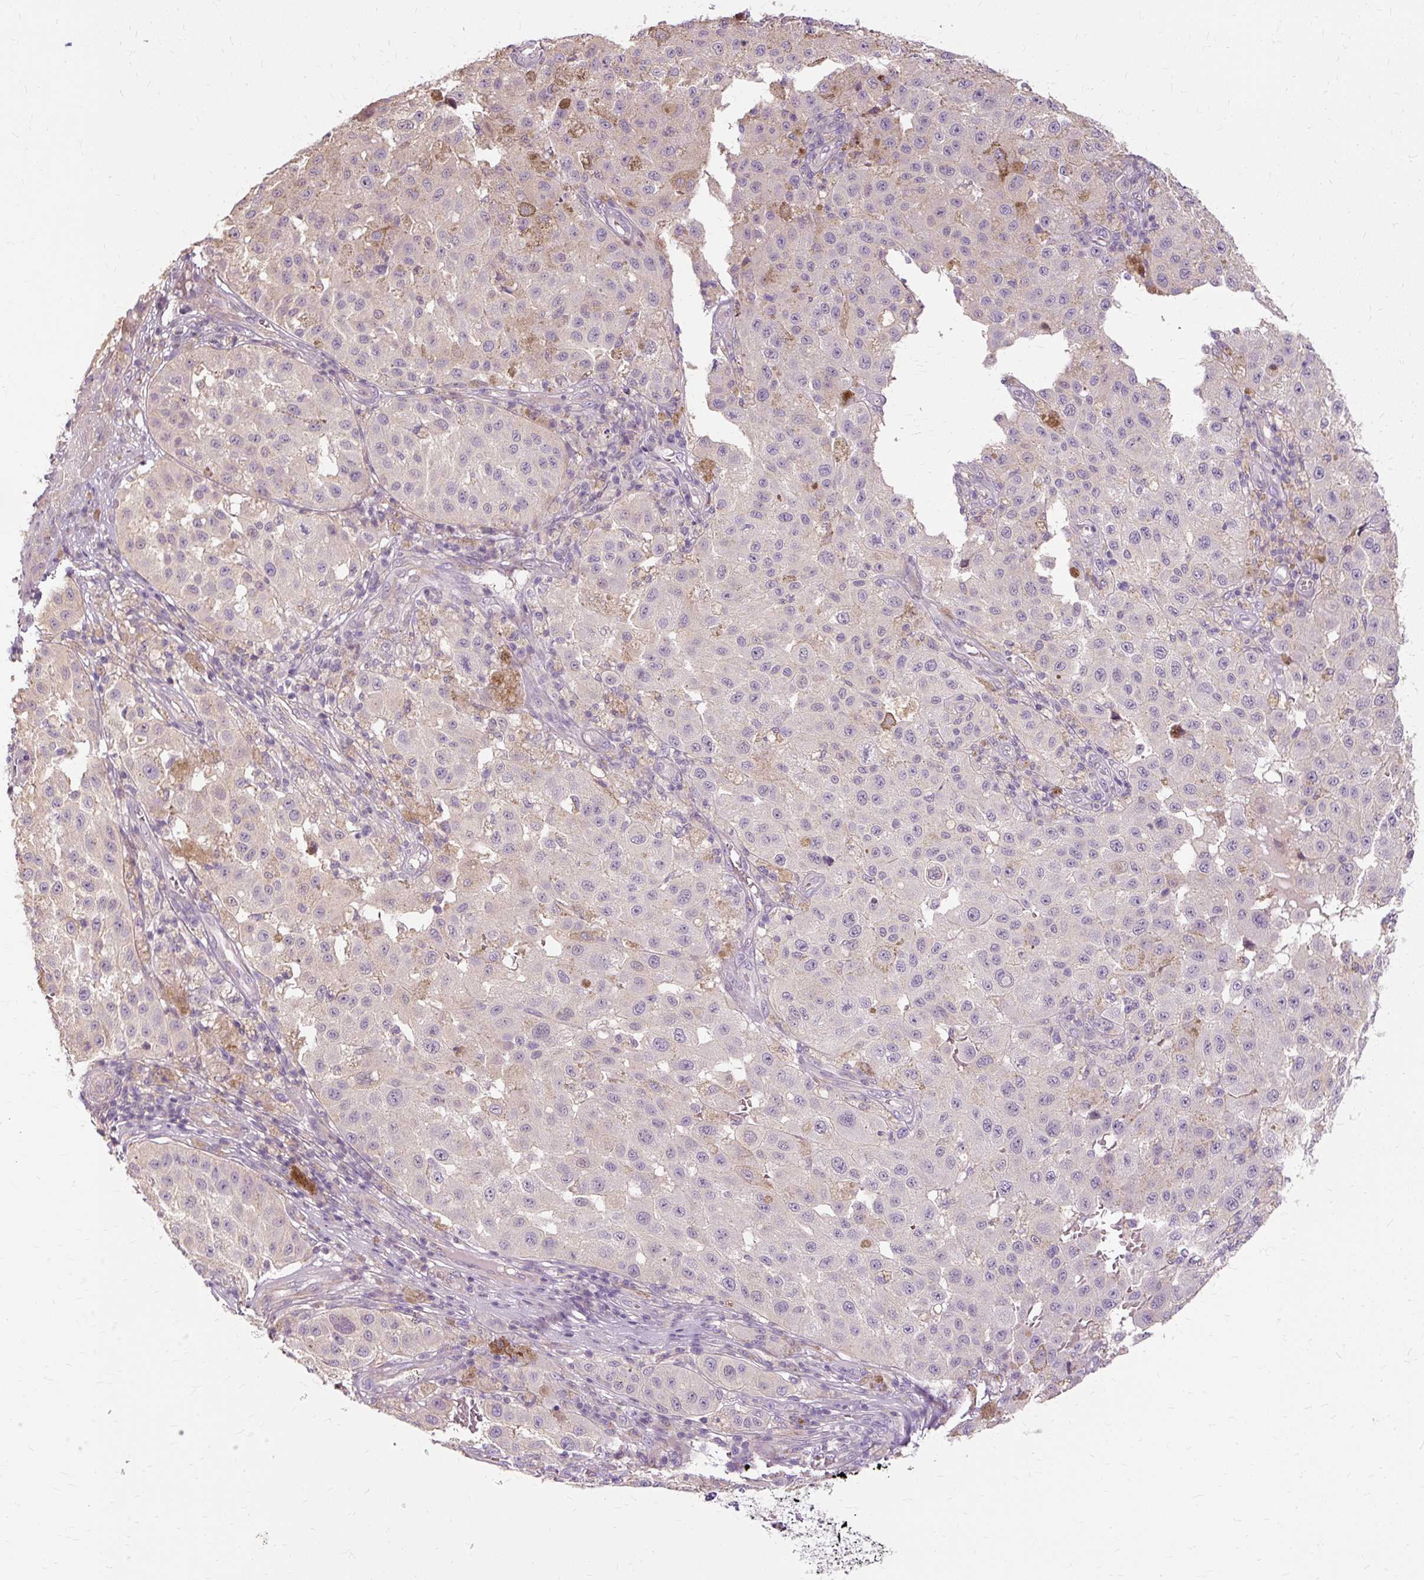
{"staining": {"intensity": "negative", "quantity": "none", "location": "none"}, "tissue": "melanoma", "cell_type": "Tumor cells", "image_type": "cancer", "snomed": [{"axis": "morphology", "description": "Malignant melanoma, NOS"}, {"axis": "topography", "description": "Skin"}], "caption": "Malignant melanoma was stained to show a protein in brown. There is no significant staining in tumor cells.", "gene": "TSPAN8", "patient": {"sex": "female", "age": 64}}